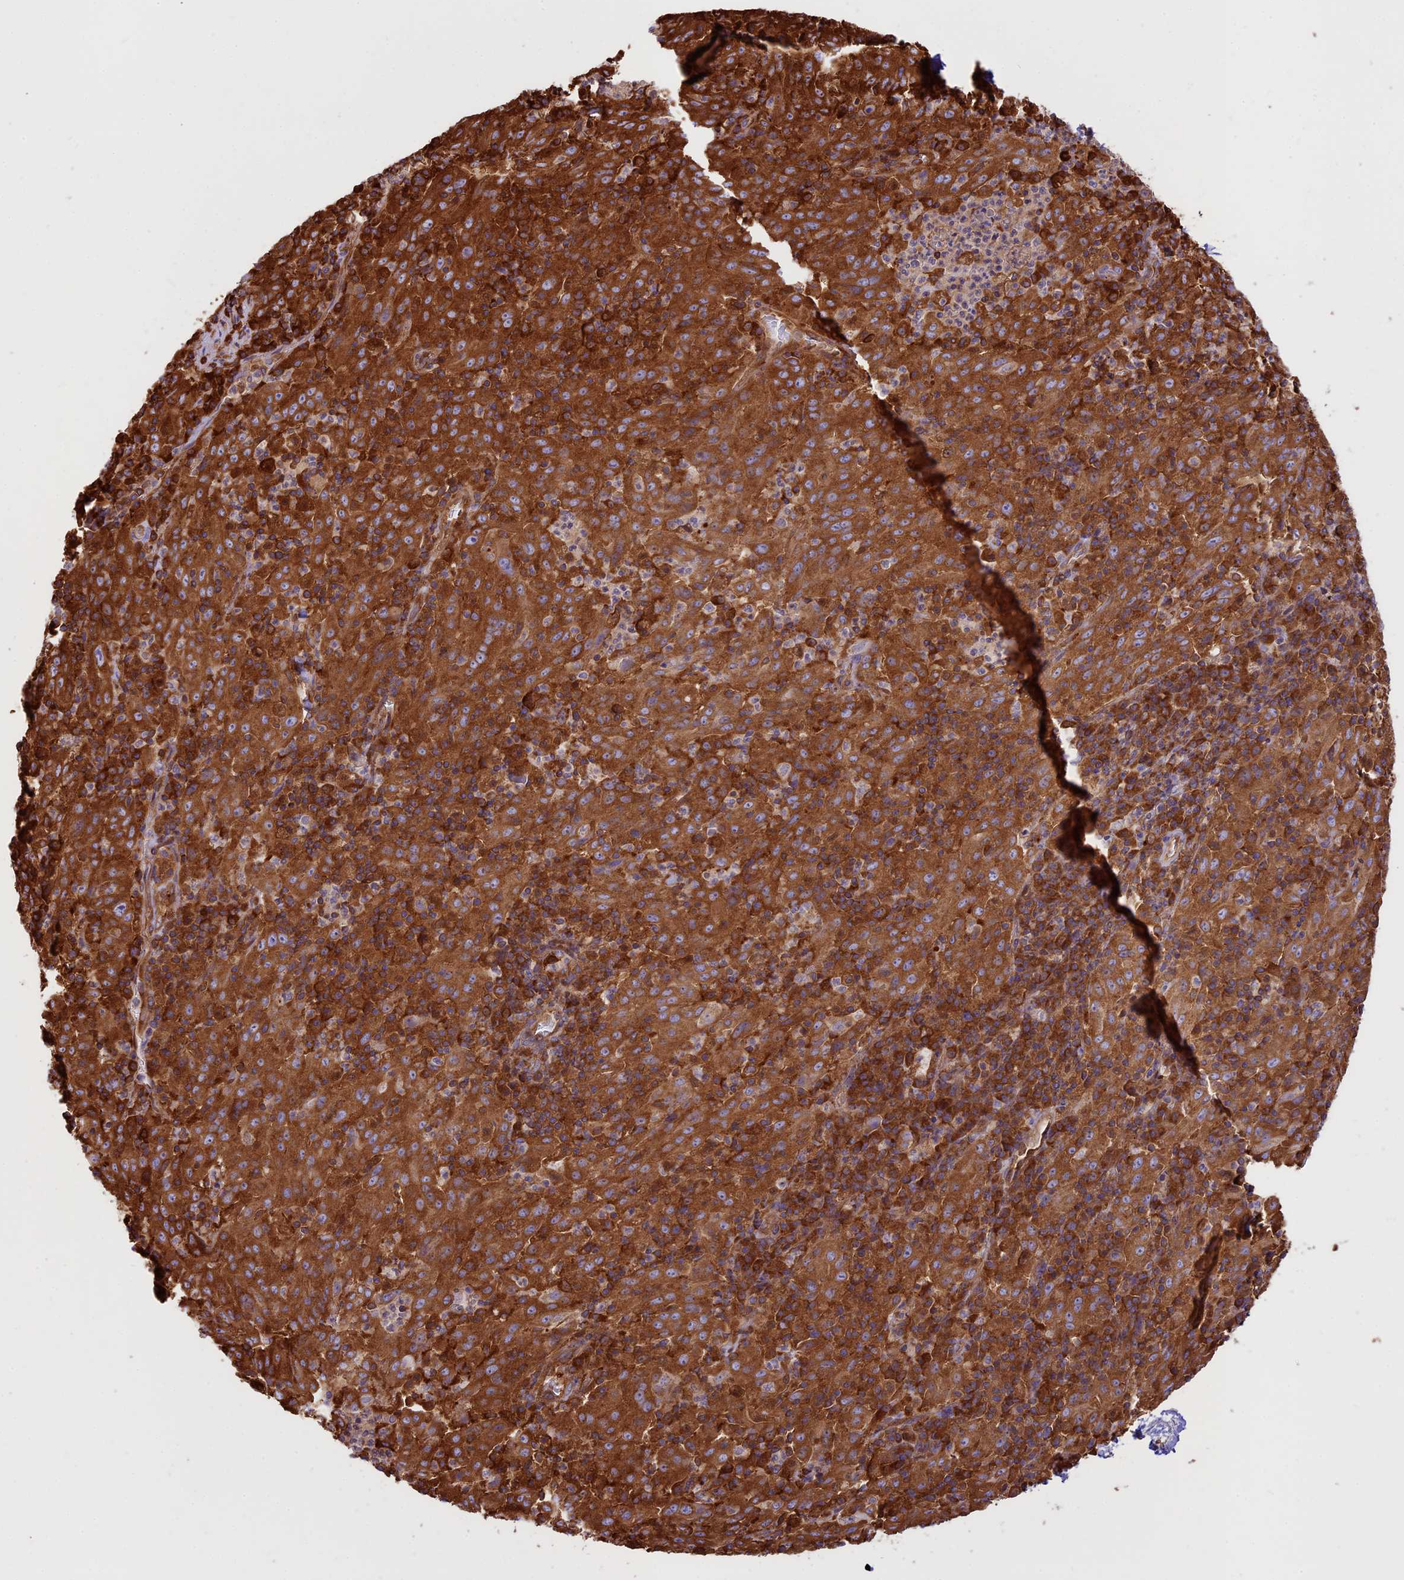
{"staining": {"intensity": "strong", "quantity": ">75%", "location": "cytoplasmic/membranous"}, "tissue": "pancreatic cancer", "cell_type": "Tumor cells", "image_type": "cancer", "snomed": [{"axis": "morphology", "description": "Adenocarcinoma, NOS"}, {"axis": "topography", "description": "Pancreas"}], "caption": "A brown stain labels strong cytoplasmic/membranous positivity of a protein in adenocarcinoma (pancreatic) tumor cells.", "gene": "KARS1", "patient": {"sex": "male", "age": 63}}